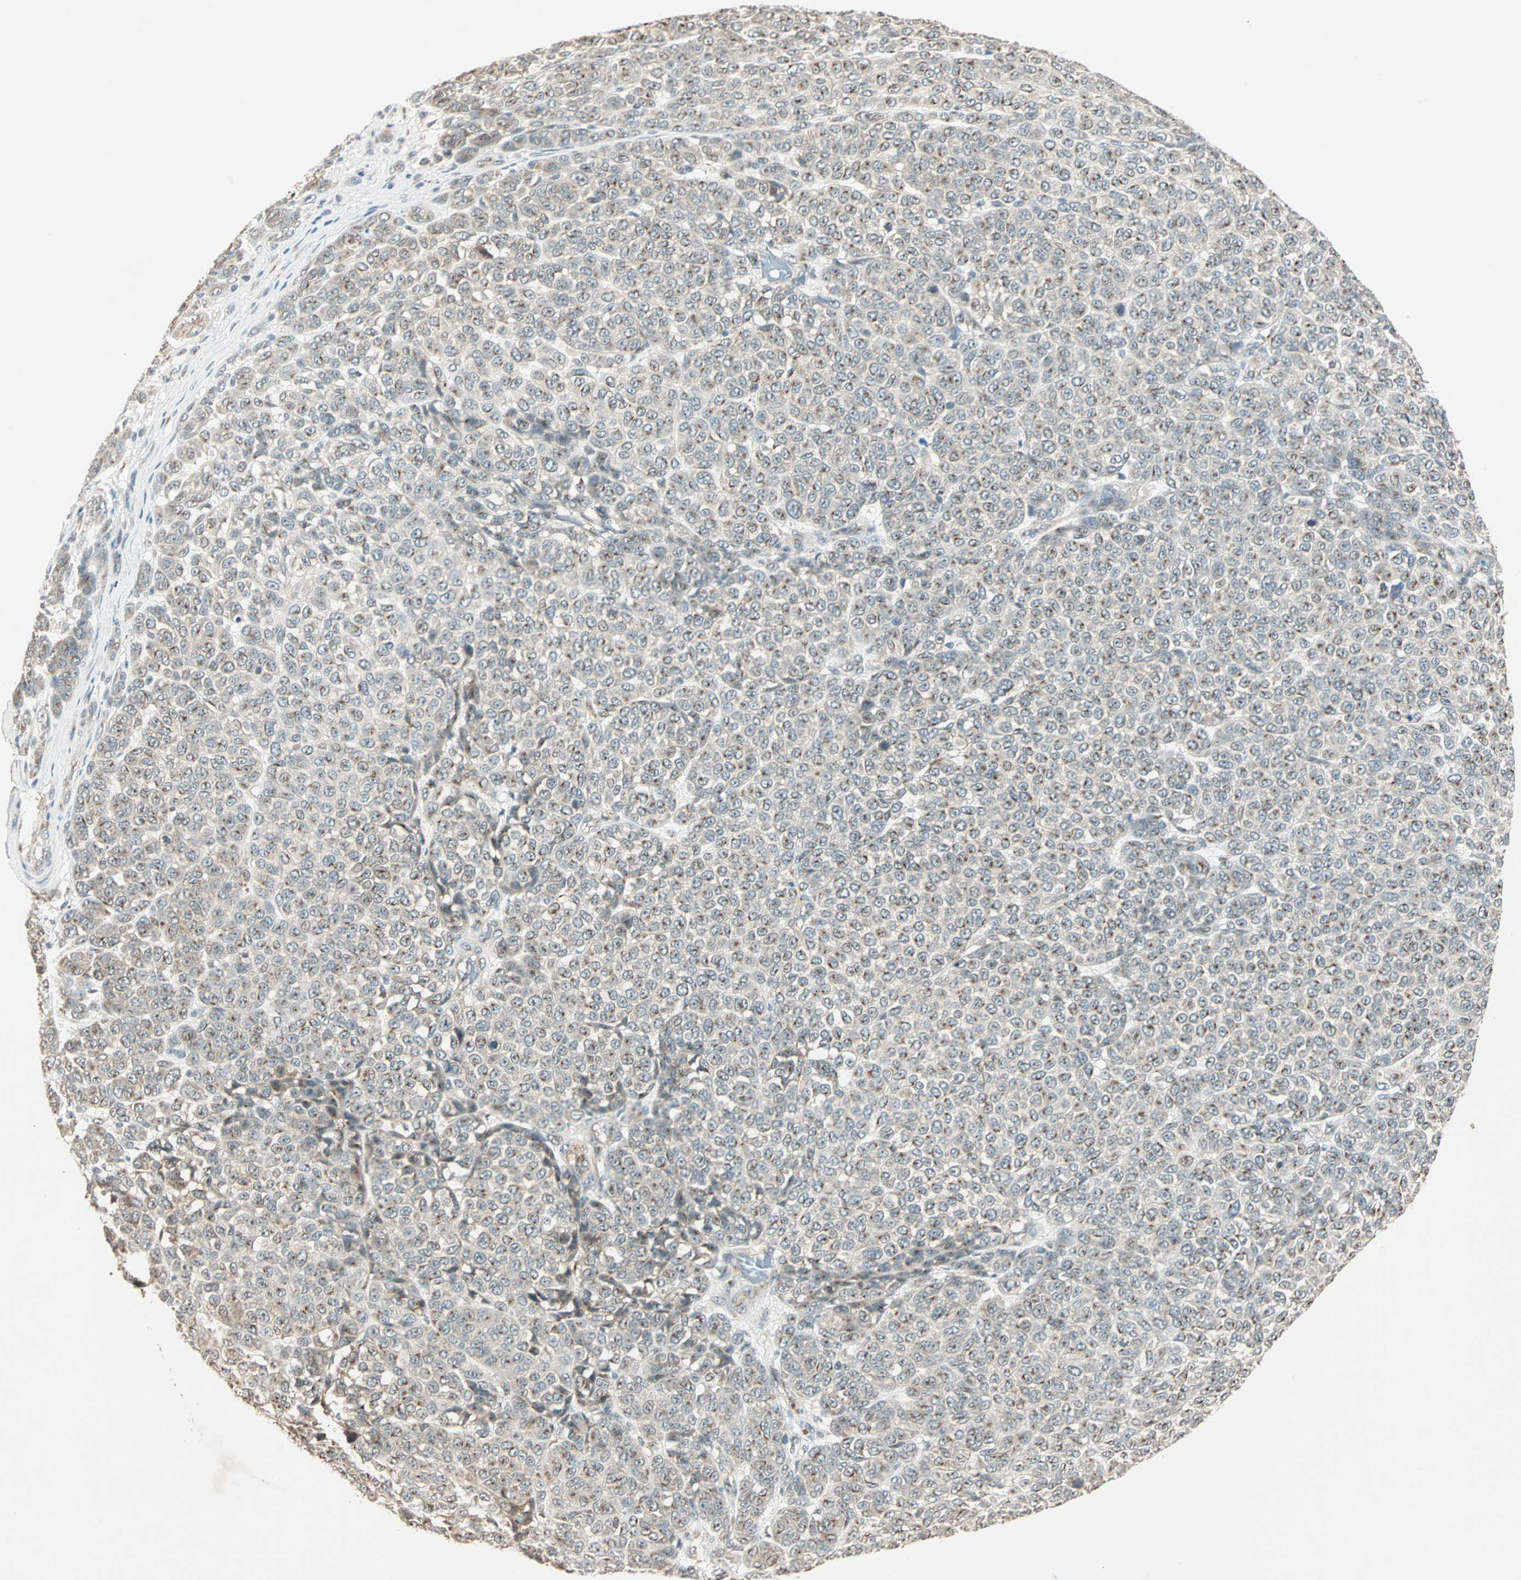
{"staining": {"intensity": "weak", "quantity": "25%-75%", "location": "cytoplasmic/membranous"}, "tissue": "melanoma", "cell_type": "Tumor cells", "image_type": "cancer", "snomed": [{"axis": "morphology", "description": "Malignant melanoma, NOS"}, {"axis": "topography", "description": "Skin"}], "caption": "This is a photomicrograph of IHC staining of malignant melanoma, which shows weak positivity in the cytoplasmic/membranous of tumor cells.", "gene": "PRDM2", "patient": {"sex": "male", "age": 59}}